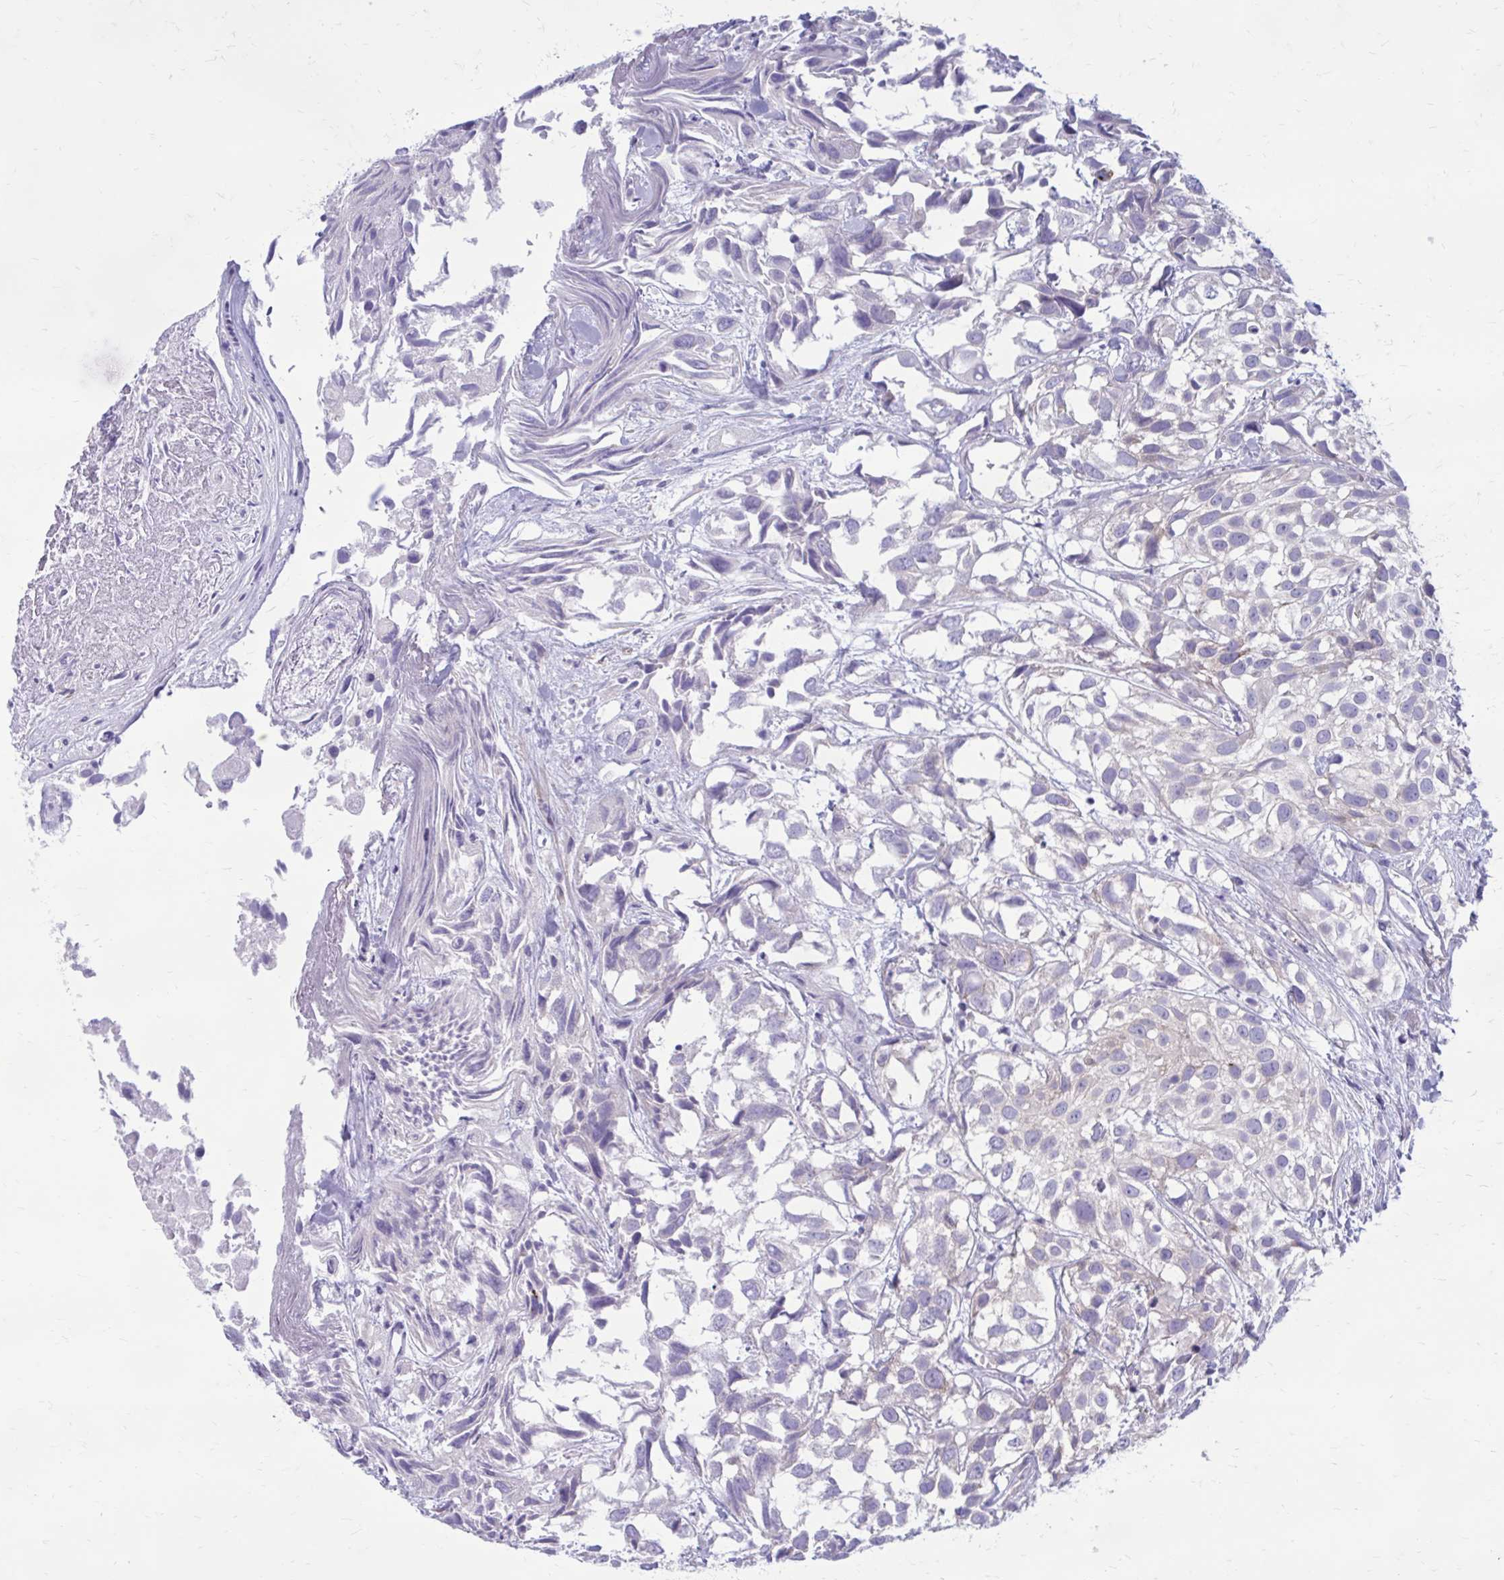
{"staining": {"intensity": "negative", "quantity": "none", "location": "none"}, "tissue": "urothelial cancer", "cell_type": "Tumor cells", "image_type": "cancer", "snomed": [{"axis": "morphology", "description": "Urothelial carcinoma, High grade"}, {"axis": "topography", "description": "Urinary bladder"}], "caption": "Immunohistochemical staining of human urothelial cancer exhibits no significant positivity in tumor cells.", "gene": "GIGYF2", "patient": {"sex": "male", "age": 56}}